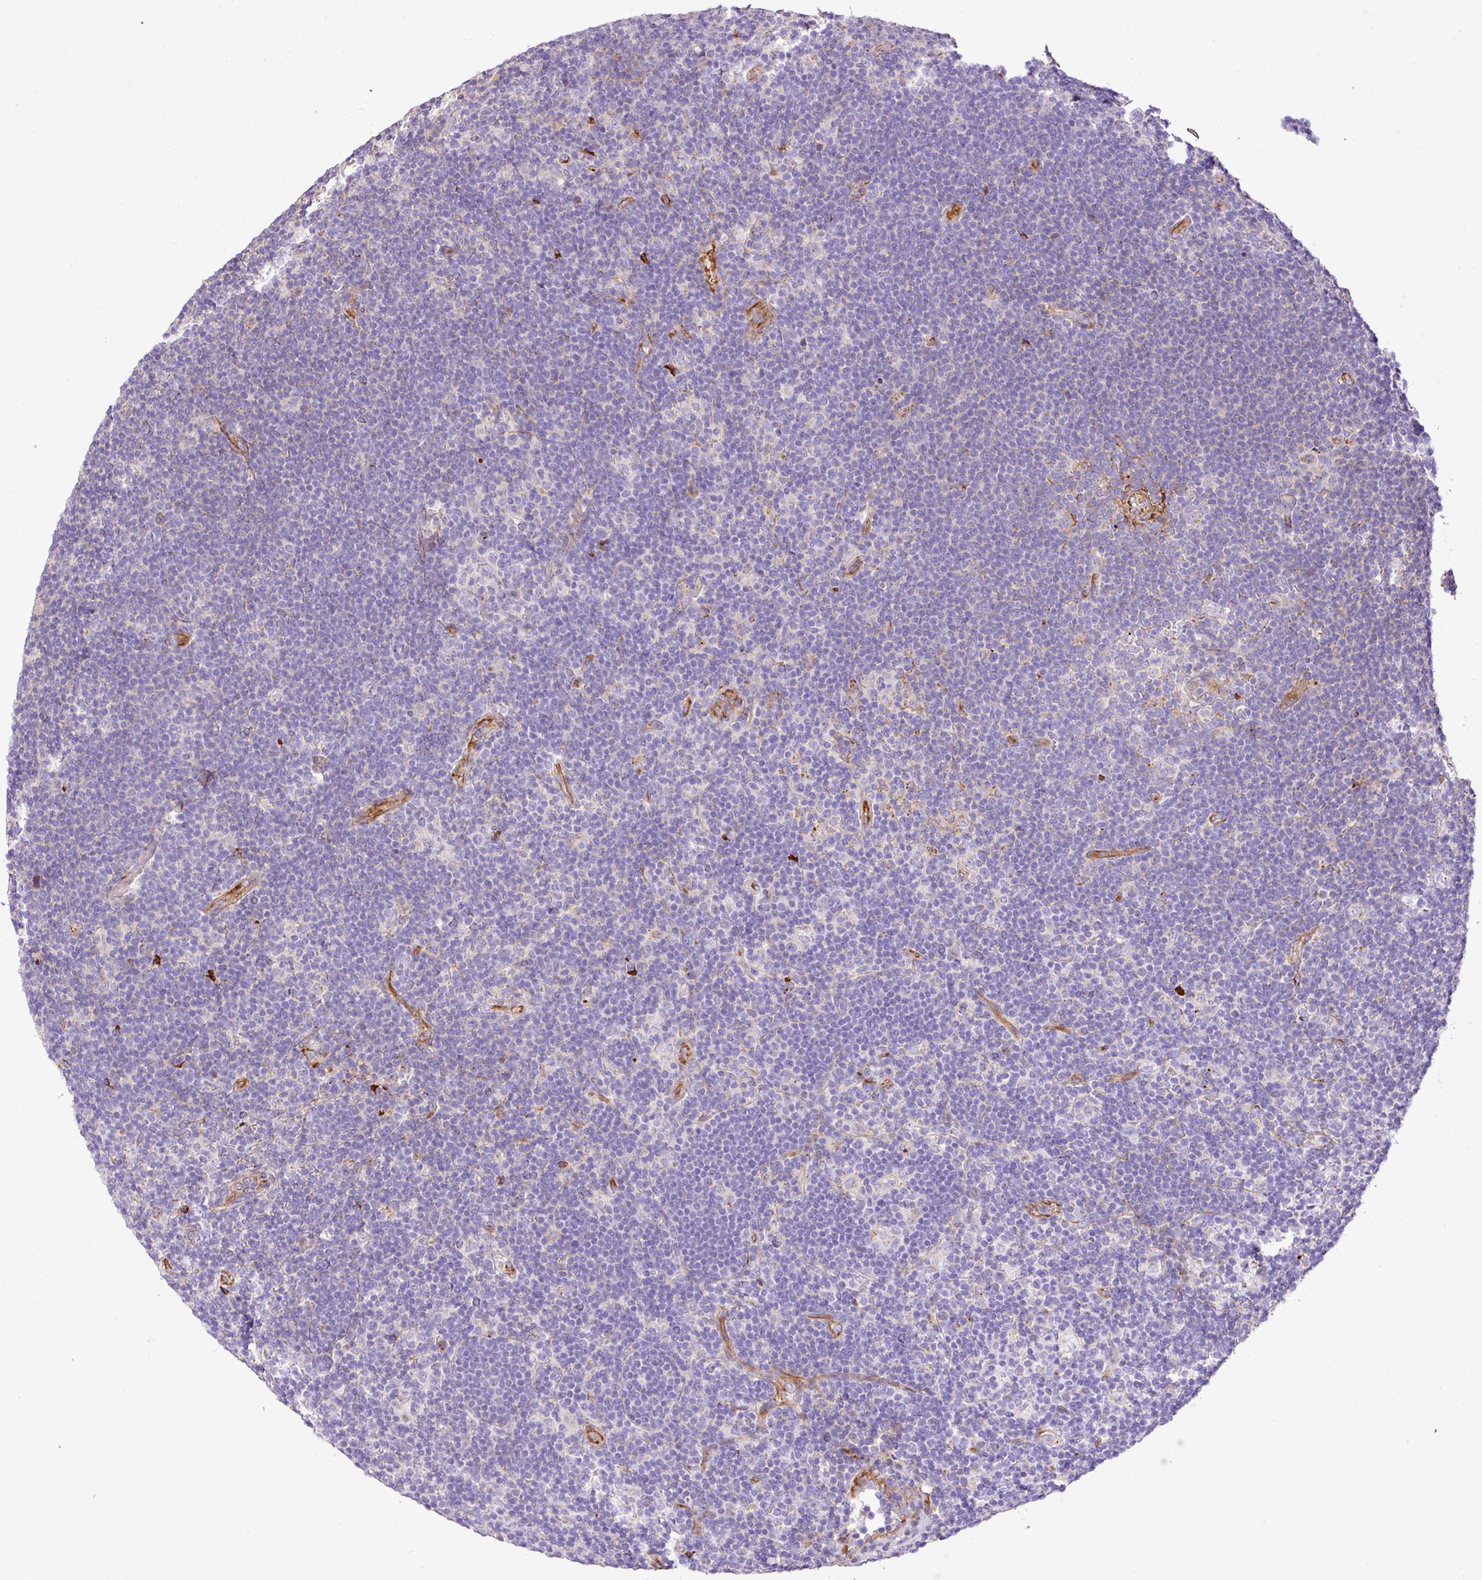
{"staining": {"intensity": "negative", "quantity": "none", "location": "none"}, "tissue": "lymphoma", "cell_type": "Tumor cells", "image_type": "cancer", "snomed": [{"axis": "morphology", "description": "Hodgkin's disease, NOS"}, {"axis": "topography", "description": "Lymph node"}], "caption": "Hodgkin's disease stained for a protein using IHC exhibits no staining tumor cells.", "gene": "CTXN2", "patient": {"sex": "female", "age": 57}}